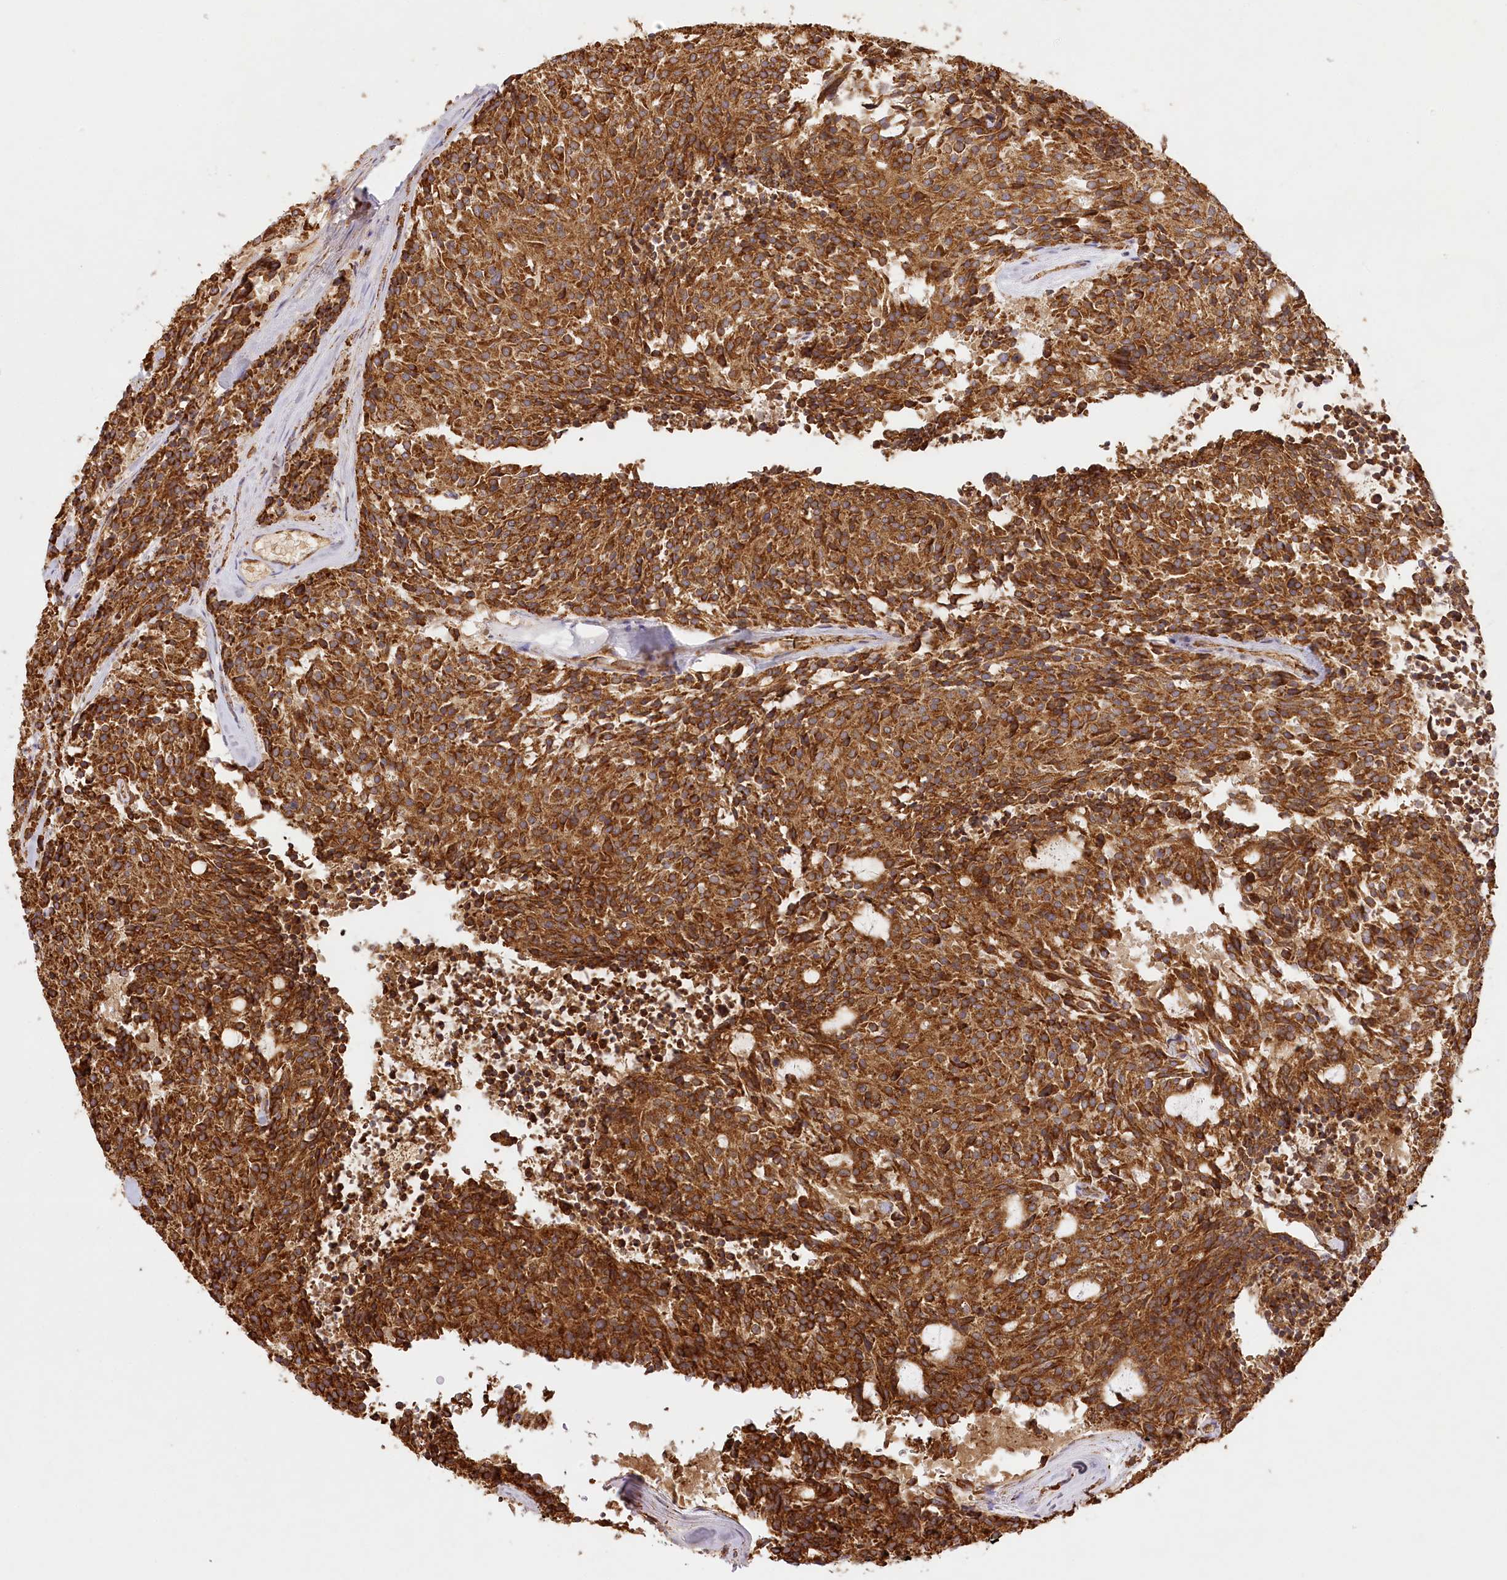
{"staining": {"intensity": "strong", "quantity": ">75%", "location": "cytoplasmic/membranous"}, "tissue": "carcinoid", "cell_type": "Tumor cells", "image_type": "cancer", "snomed": [{"axis": "morphology", "description": "Carcinoid, malignant, NOS"}, {"axis": "topography", "description": "Pancreas"}], "caption": "Human carcinoid stained with a brown dye demonstrates strong cytoplasmic/membranous positive staining in about >75% of tumor cells.", "gene": "ACAP2", "patient": {"sex": "female", "age": 54}}